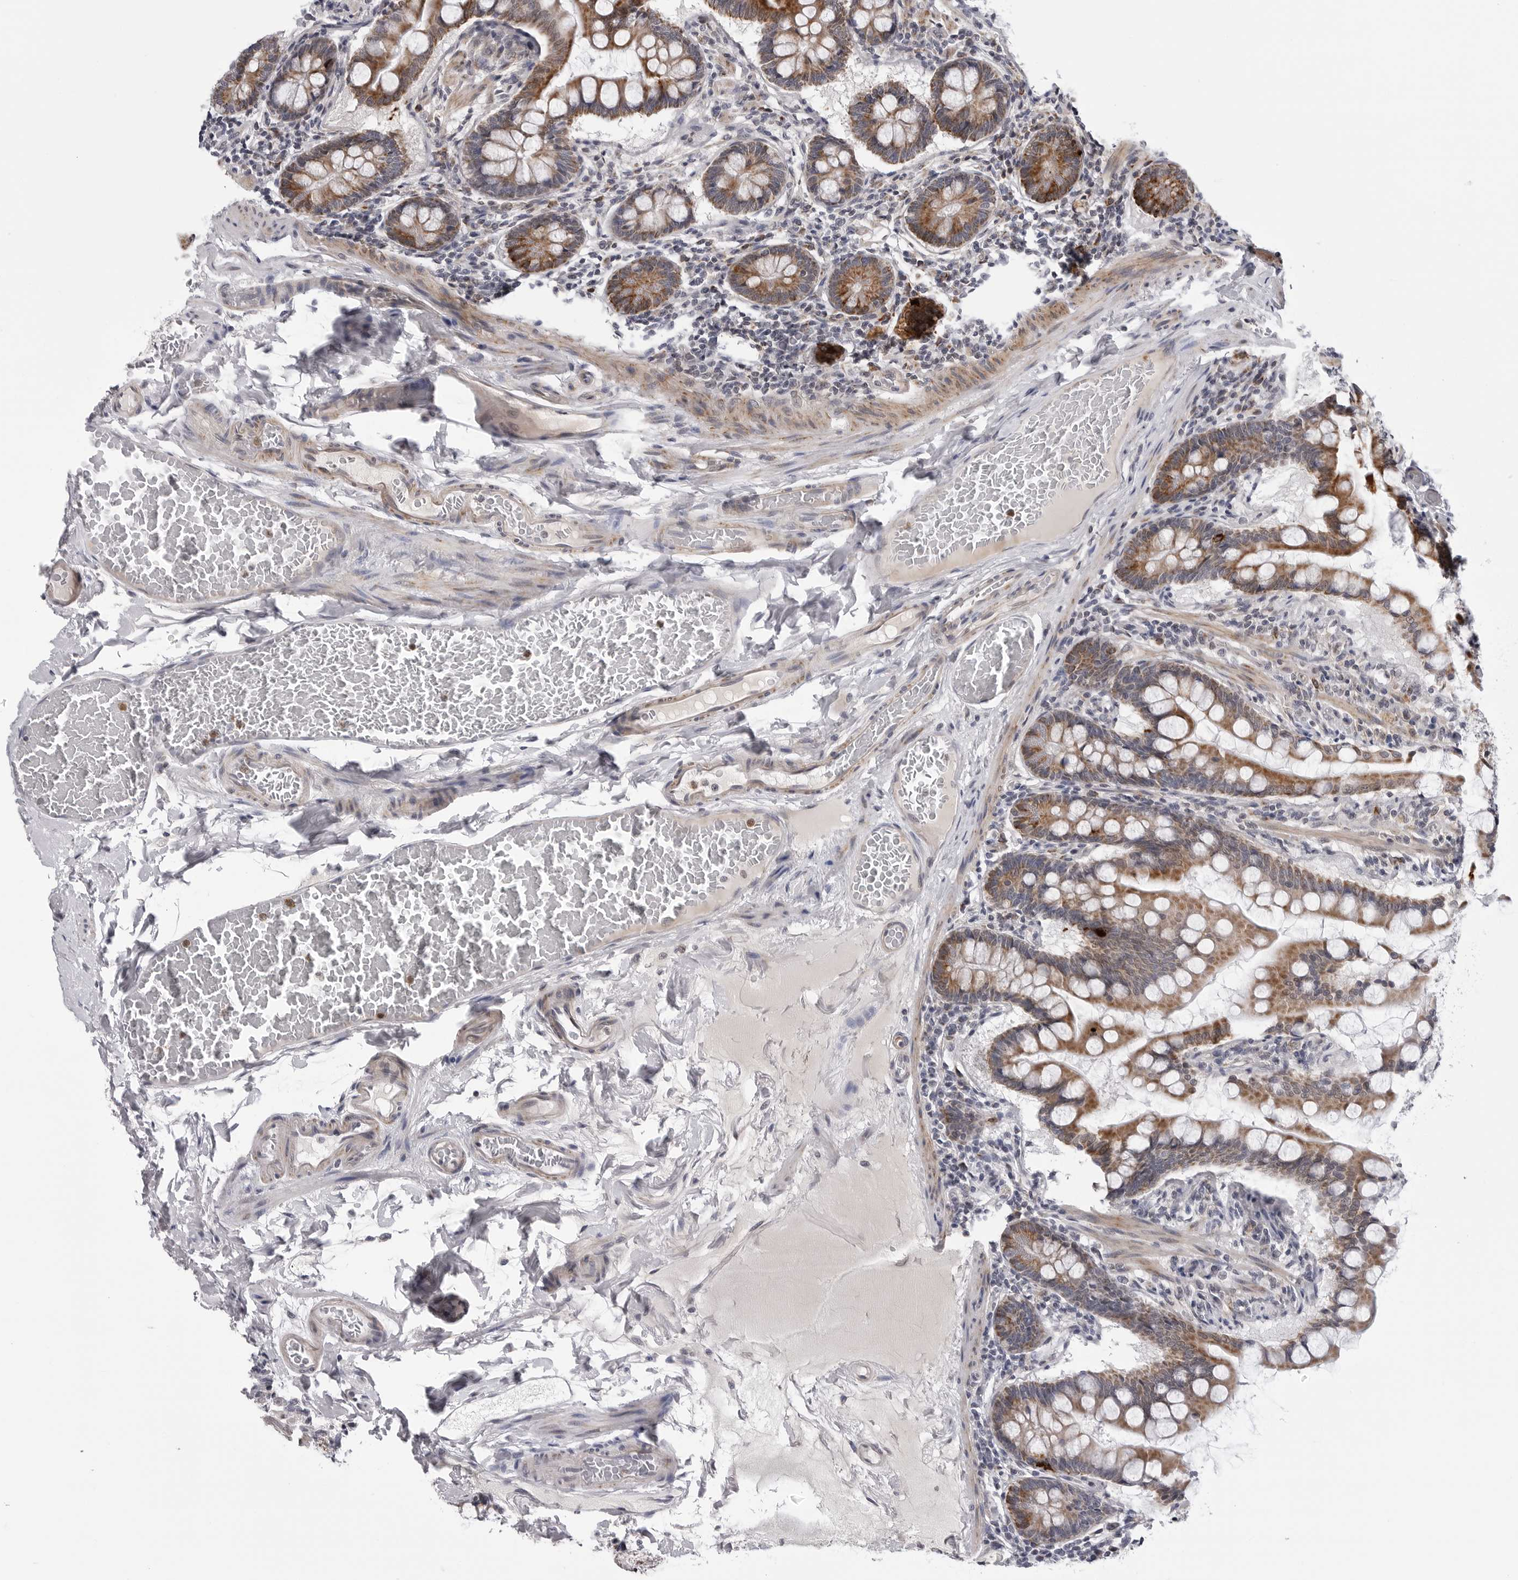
{"staining": {"intensity": "moderate", "quantity": ">75%", "location": "cytoplasmic/membranous"}, "tissue": "small intestine", "cell_type": "Glandular cells", "image_type": "normal", "snomed": [{"axis": "morphology", "description": "Normal tissue, NOS"}, {"axis": "topography", "description": "Small intestine"}], "caption": "High-power microscopy captured an IHC histopathology image of normal small intestine, revealing moderate cytoplasmic/membranous positivity in about >75% of glandular cells.", "gene": "CDK20", "patient": {"sex": "male", "age": 41}}